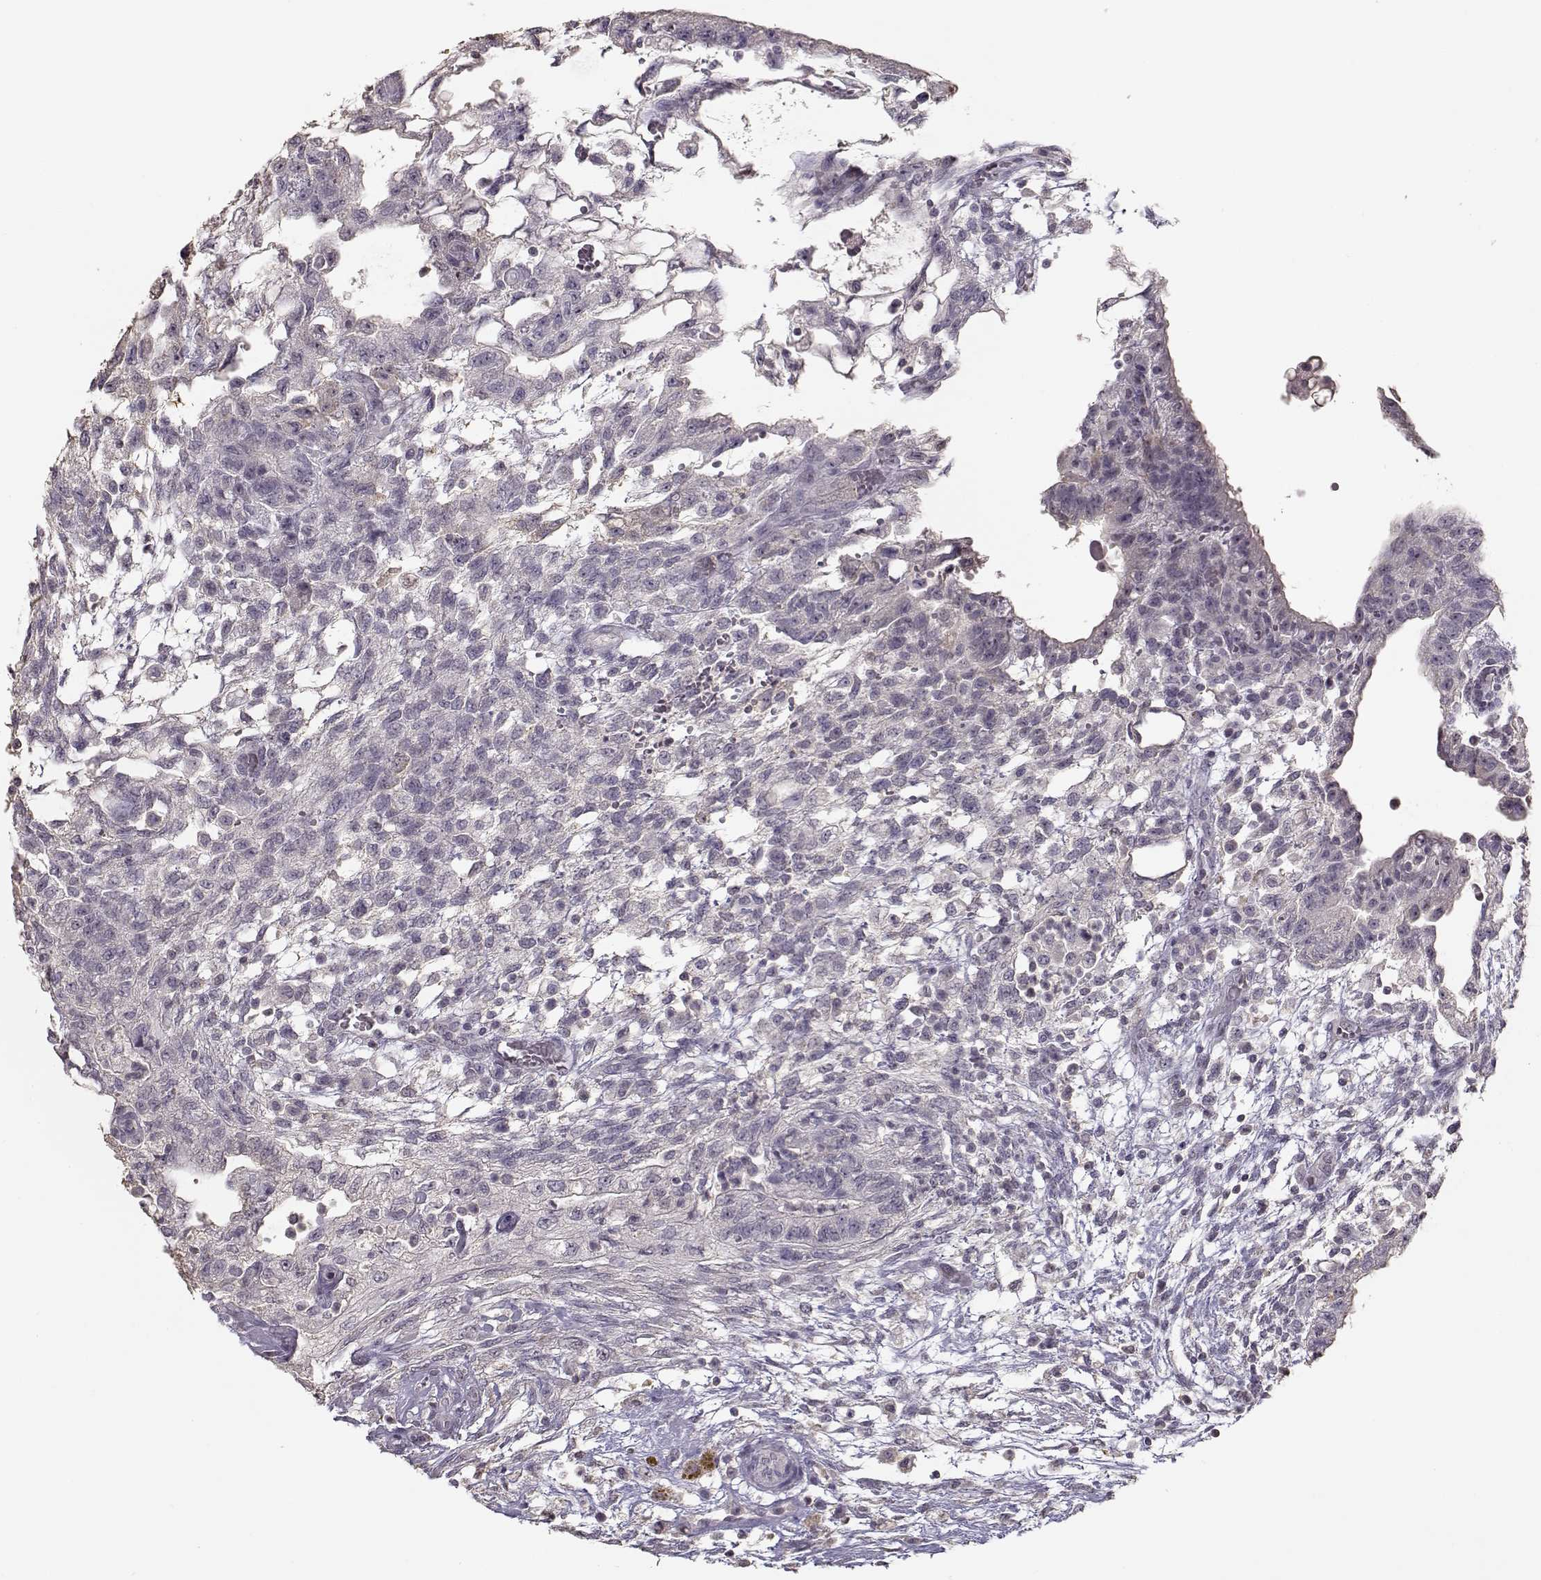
{"staining": {"intensity": "negative", "quantity": "none", "location": "none"}, "tissue": "testis cancer", "cell_type": "Tumor cells", "image_type": "cancer", "snomed": [{"axis": "morphology", "description": "Carcinoma, Embryonal, NOS"}, {"axis": "topography", "description": "Testis"}], "caption": "Immunohistochemistry (IHC) of human embryonal carcinoma (testis) exhibits no expression in tumor cells.", "gene": "UROC1", "patient": {"sex": "male", "age": 32}}